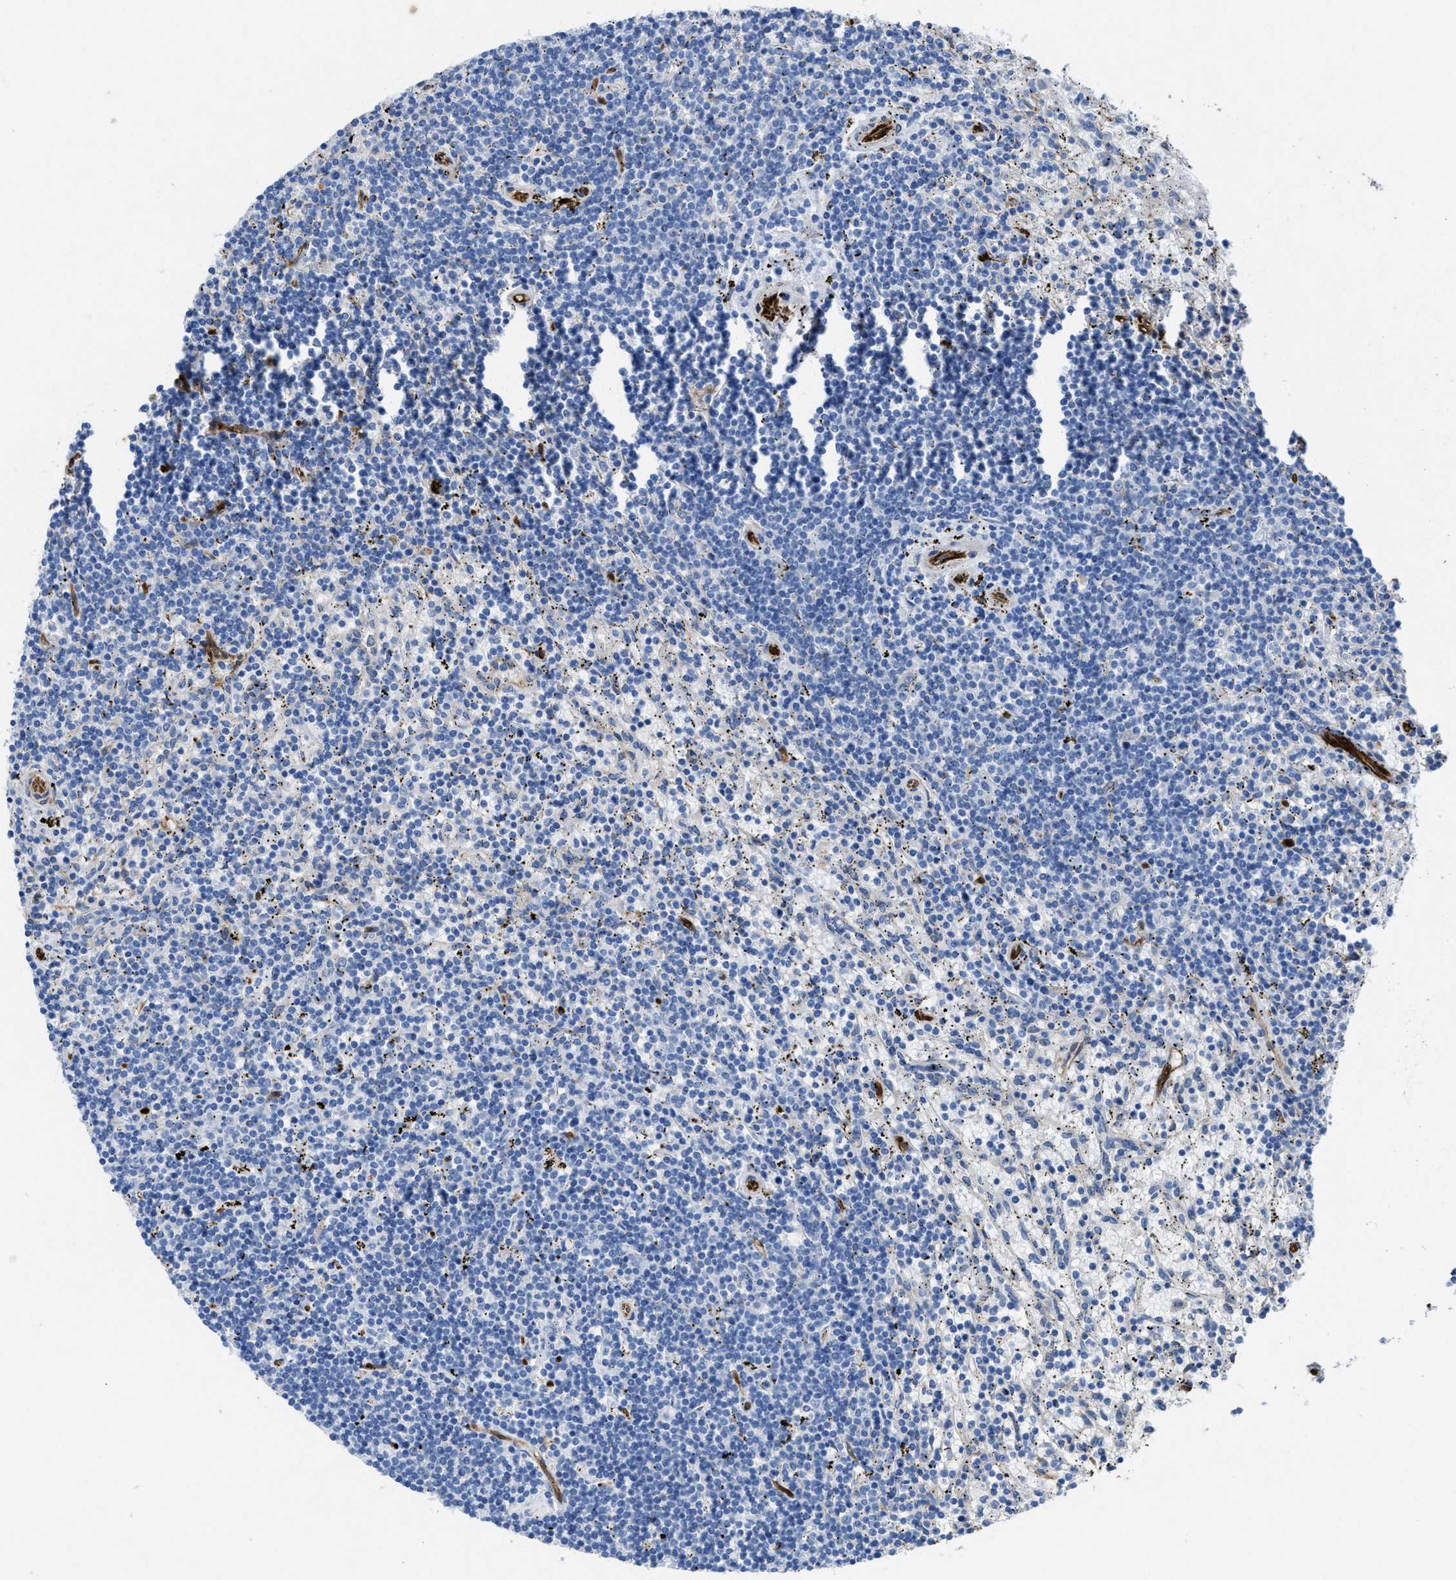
{"staining": {"intensity": "negative", "quantity": "none", "location": "none"}, "tissue": "lymphoma", "cell_type": "Tumor cells", "image_type": "cancer", "snomed": [{"axis": "morphology", "description": "Malignant lymphoma, non-Hodgkin's type, Low grade"}, {"axis": "topography", "description": "Spleen"}], "caption": "IHC of malignant lymphoma, non-Hodgkin's type (low-grade) shows no expression in tumor cells.", "gene": "ASS1", "patient": {"sex": "male", "age": 76}}